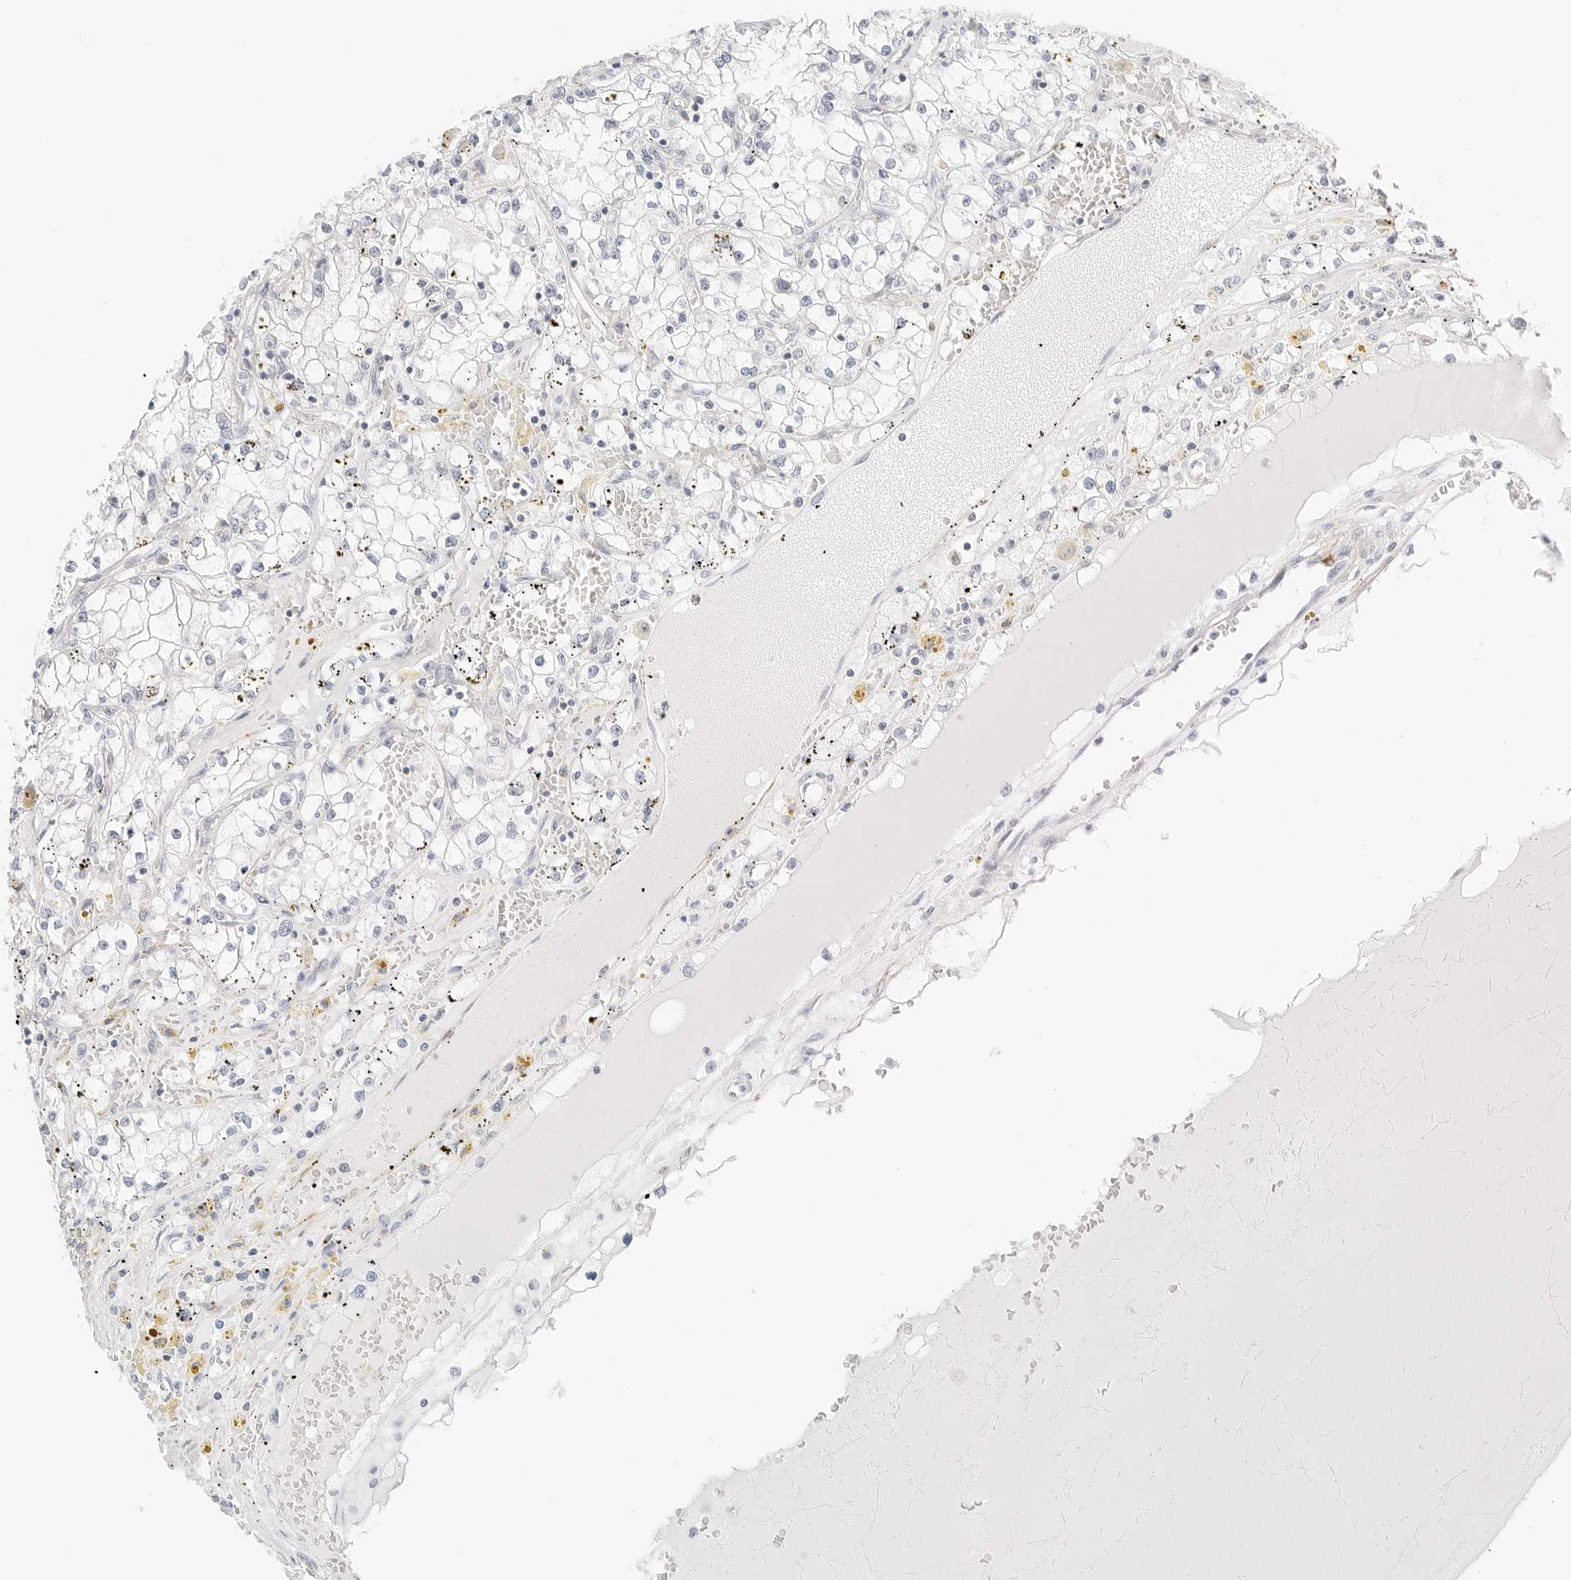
{"staining": {"intensity": "negative", "quantity": "none", "location": "none"}, "tissue": "renal cancer", "cell_type": "Tumor cells", "image_type": "cancer", "snomed": [{"axis": "morphology", "description": "Adenocarcinoma, NOS"}, {"axis": "topography", "description": "Kidney"}], "caption": "High power microscopy micrograph of an immunohistochemistry micrograph of adenocarcinoma (renal), revealing no significant positivity in tumor cells.", "gene": "IQCC", "patient": {"sex": "male", "age": 56}}